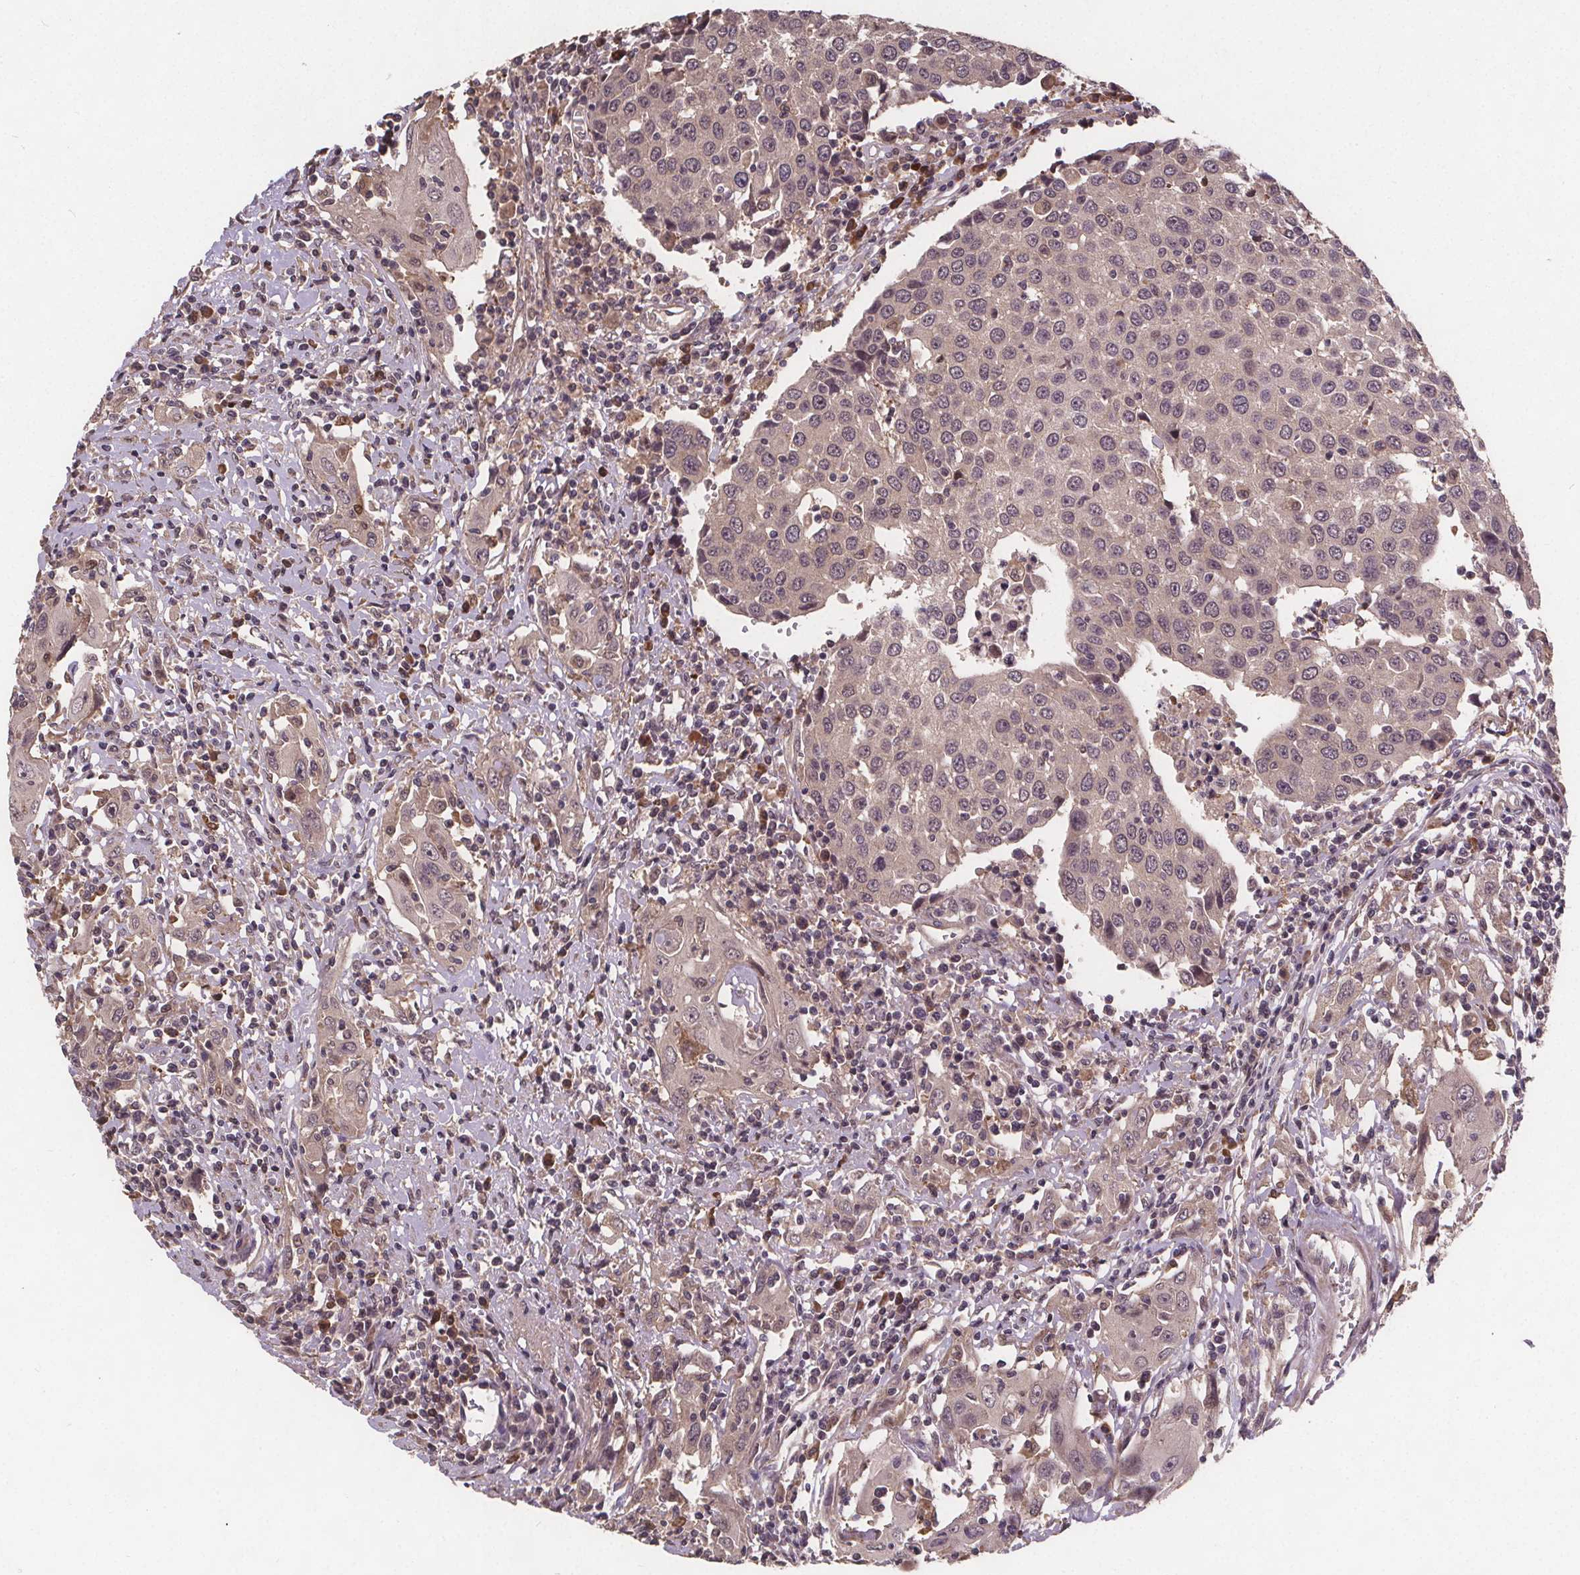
{"staining": {"intensity": "negative", "quantity": "none", "location": "none"}, "tissue": "urothelial cancer", "cell_type": "Tumor cells", "image_type": "cancer", "snomed": [{"axis": "morphology", "description": "Urothelial carcinoma, High grade"}, {"axis": "topography", "description": "Urinary bladder"}], "caption": "This is an immunohistochemistry photomicrograph of human urothelial cancer. There is no positivity in tumor cells.", "gene": "USP9X", "patient": {"sex": "female", "age": 85}}